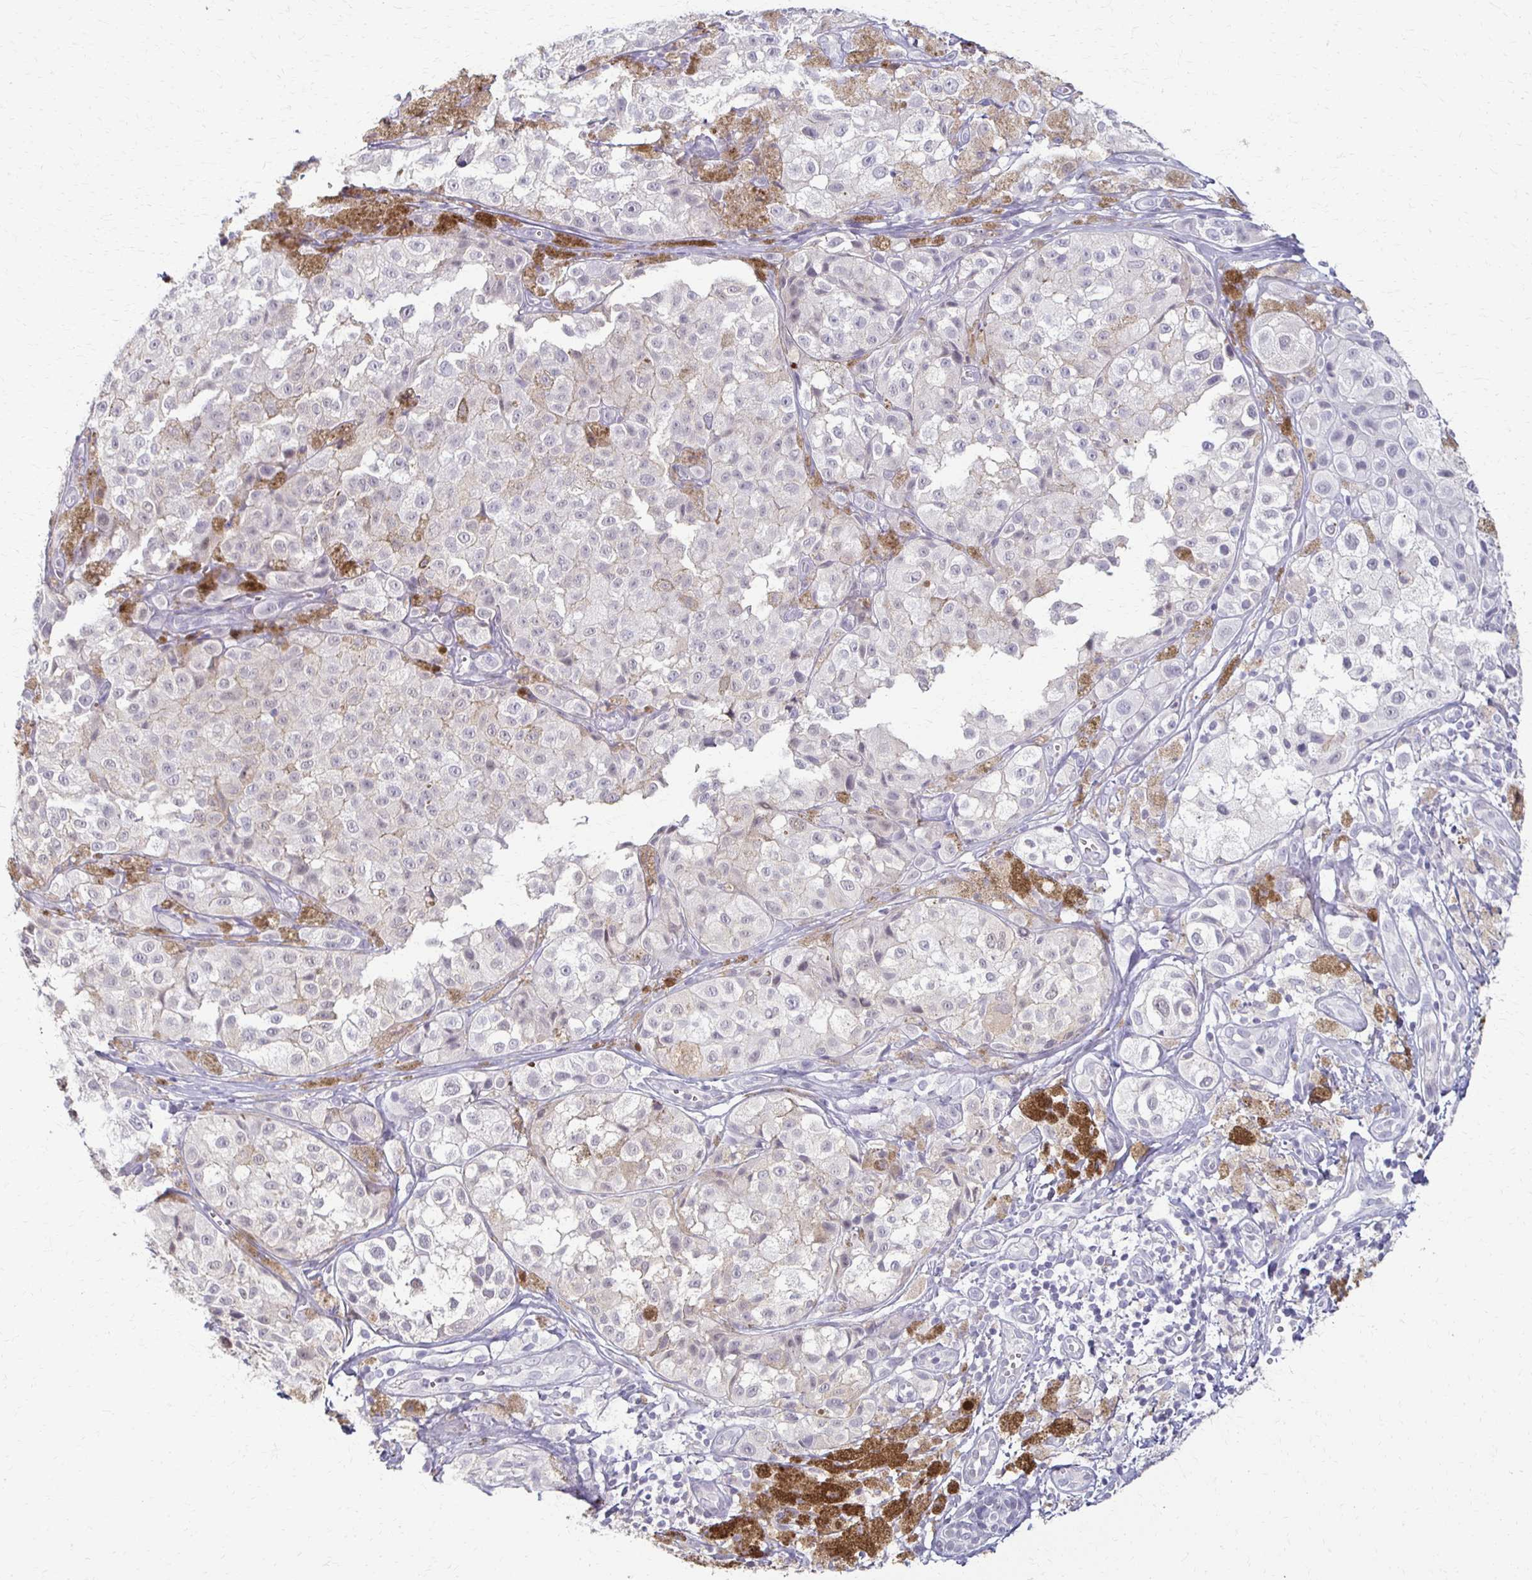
{"staining": {"intensity": "negative", "quantity": "none", "location": "none"}, "tissue": "melanoma", "cell_type": "Tumor cells", "image_type": "cancer", "snomed": [{"axis": "morphology", "description": "Malignant melanoma, NOS"}, {"axis": "topography", "description": "Skin"}], "caption": "This is a image of IHC staining of melanoma, which shows no staining in tumor cells.", "gene": "FOXO4", "patient": {"sex": "male", "age": 61}}